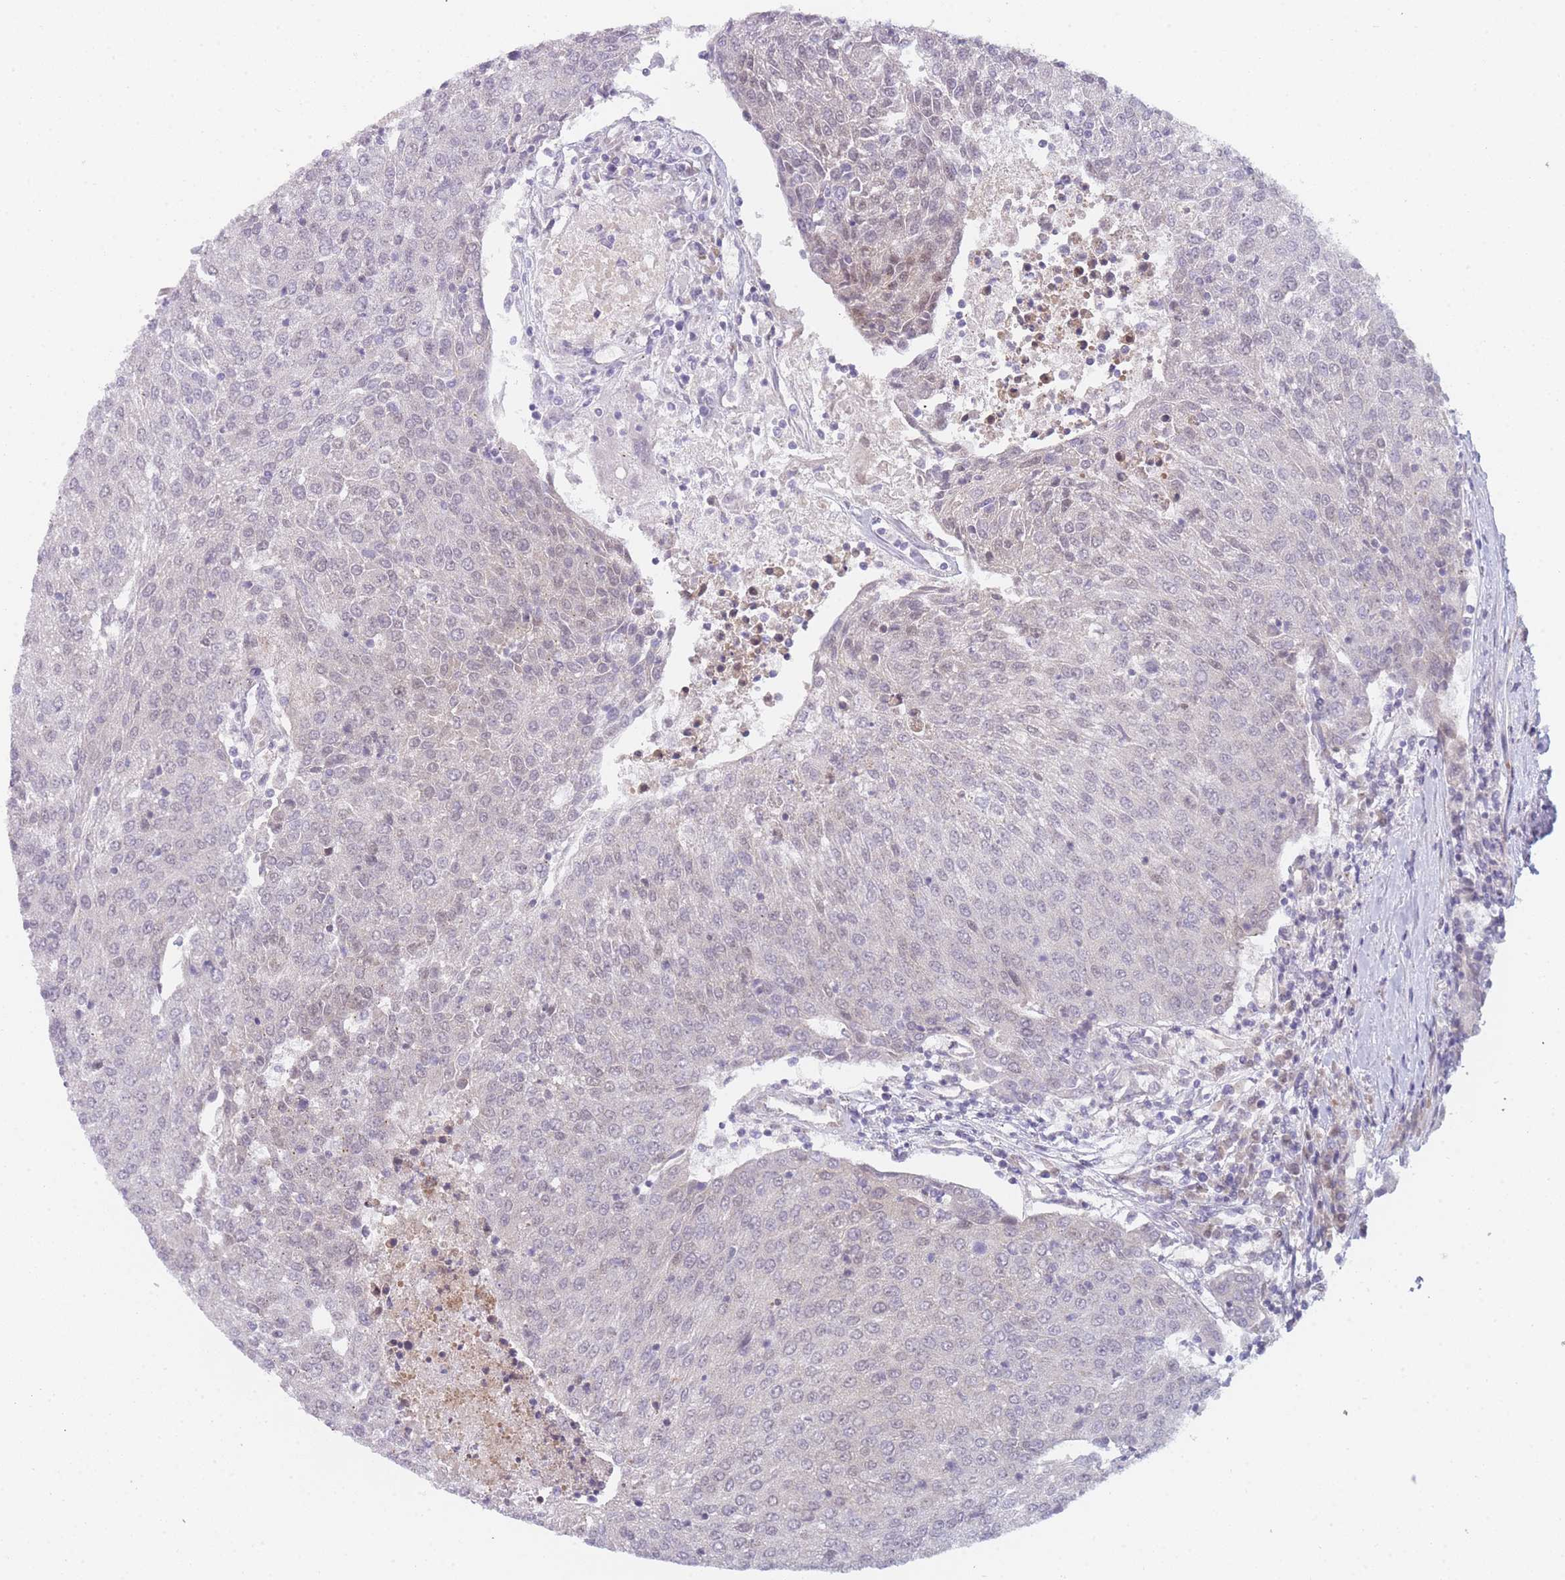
{"staining": {"intensity": "weak", "quantity": "<25%", "location": "nuclear"}, "tissue": "urothelial cancer", "cell_type": "Tumor cells", "image_type": "cancer", "snomed": [{"axis": "morphology", "description": "Urothelial carcinoma, High grade"}, {"axis": "topography", "description": "Urinary bladder"}], "caption": "This is an immunohistochemistry (IHC) photomicrograph of urothelial cancer. There is no staining in tumor cells.", "gene": "MRI1", "patient": {"sex": "female", "age": 85}}